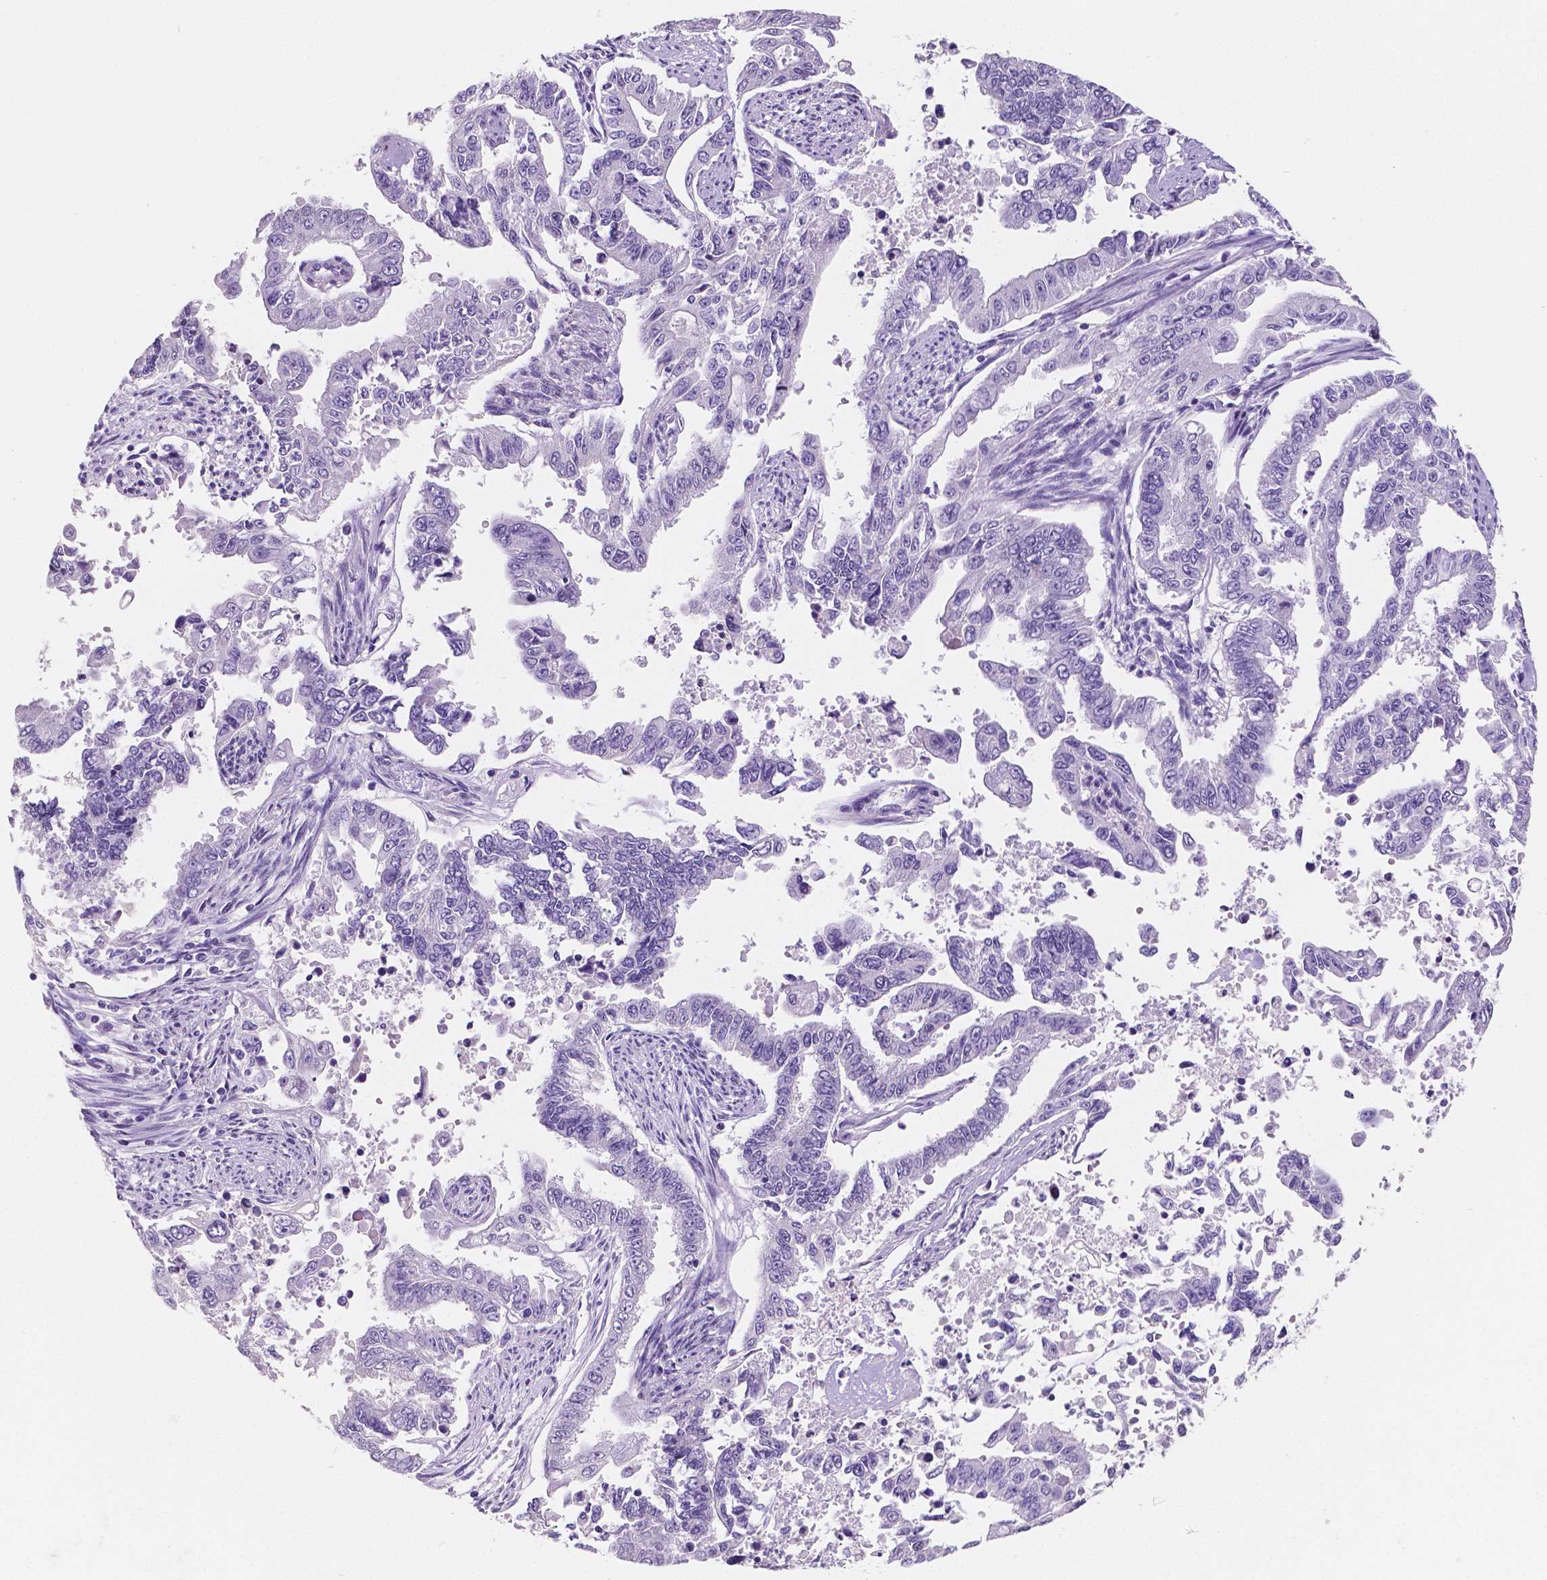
{"staining": {"intensity": "negative", "quantity": "none", "location": "none"}, "tissue": "endometrial cancer", "cell_type": "Tumor cells", "image_type": "cancer", "snomed": [{"axis": "morphology", "description": "Adenocarcinoma, NOS"}, {"axis": "topography", "description": "Uterus"}], "caption": "An immunohistochemistry (IHC) micrograph of adenocarcinoma (endometrial) is shown. There is no staining in tumor cells of adenocarcinoma (endometrial).", "gene": "SATB2", "patient": {"sex": "female", "age": 59}}